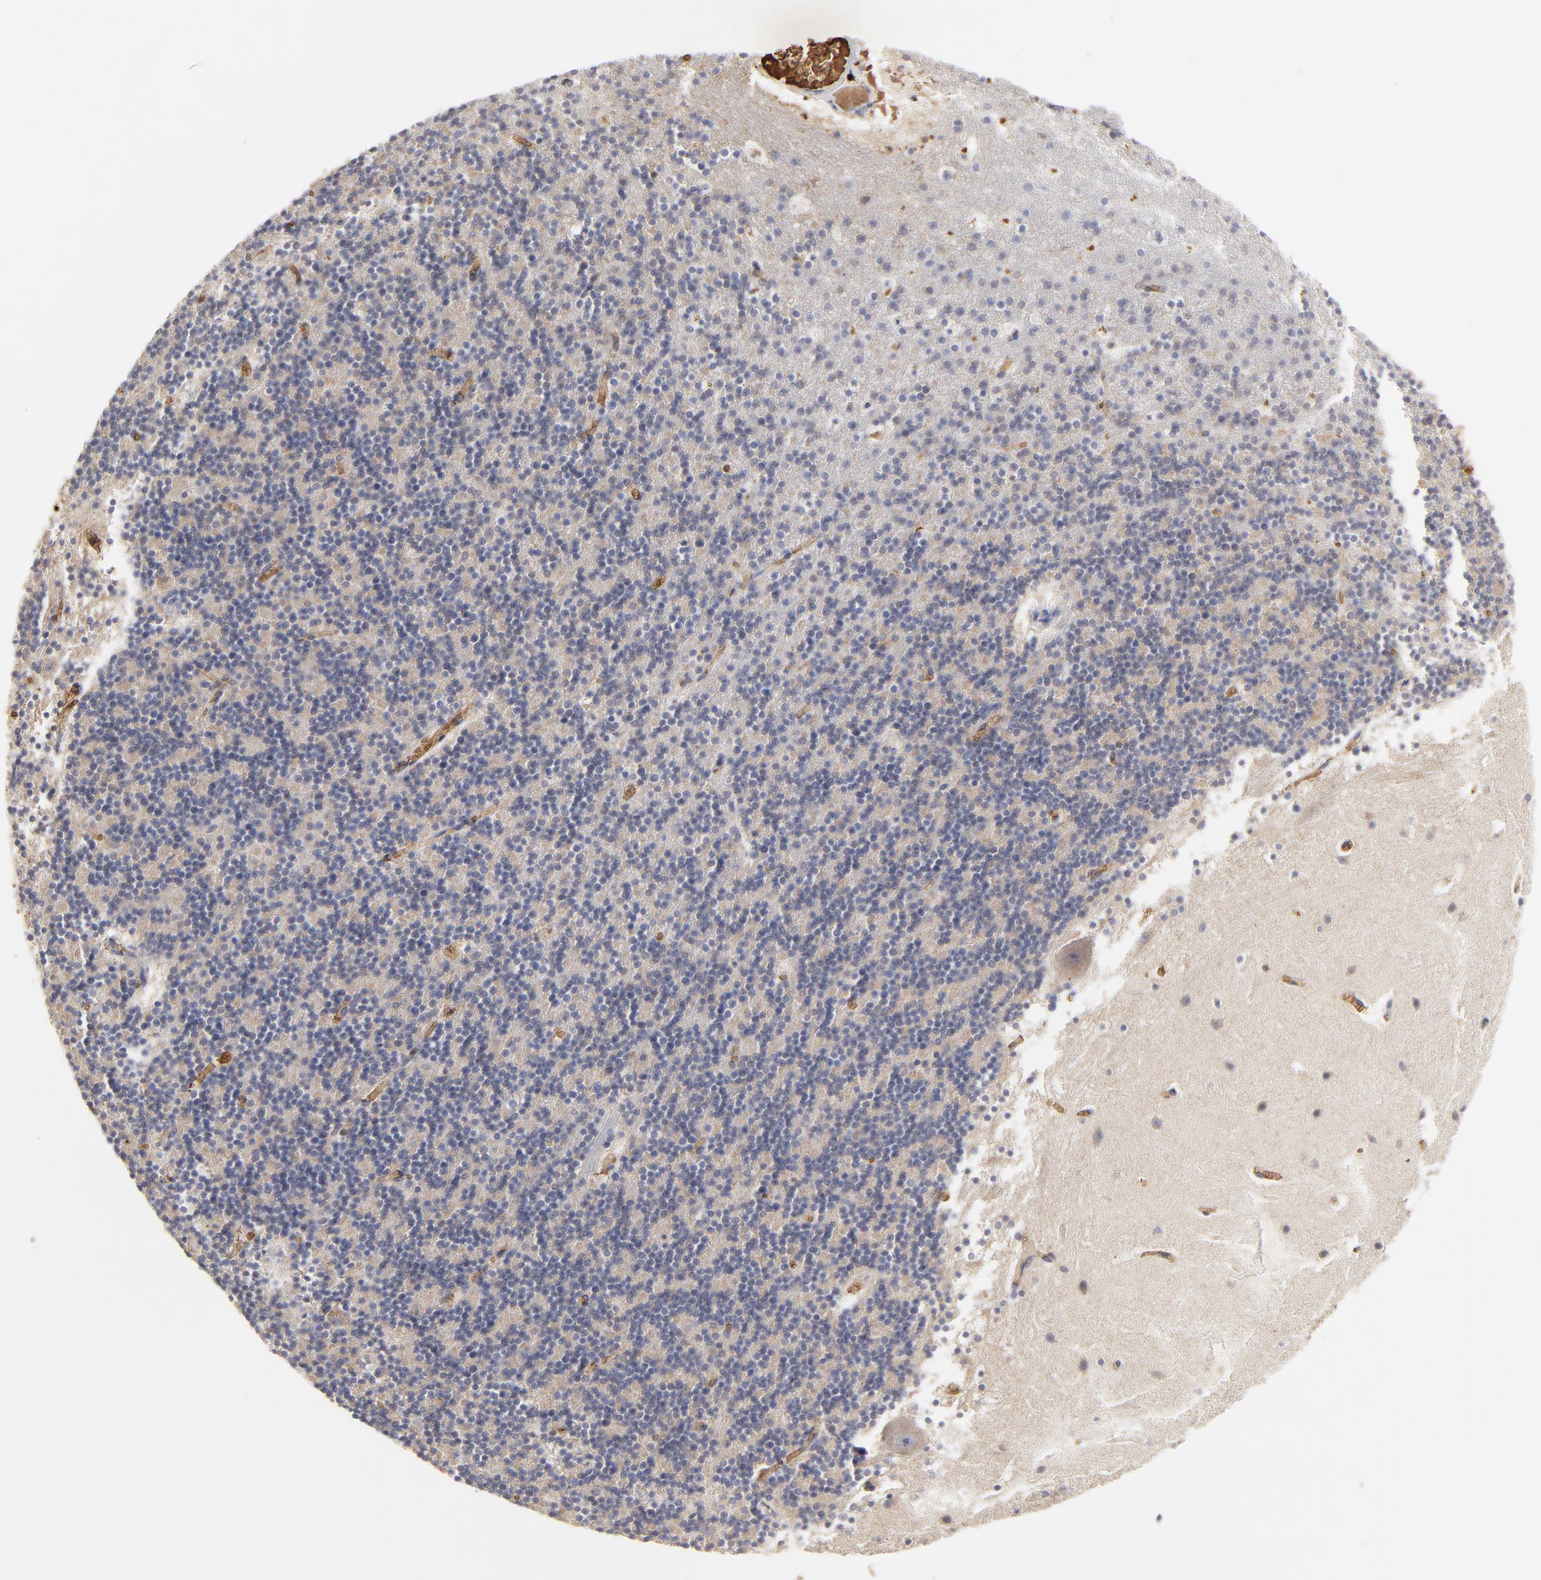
{"staining": {"intensity": "negative", "quantity": "none", "location": "none"}, "tissue": "cerebellum", "cell_type": "Cells in granular layer", "image_type": "normal", "snomed": [{"axis": "morphology", "description": "Normal tissue, NOS"}, {"axis": "topography", "description": "Cerebellum"}], "caption": "Image shows no protein positivity in cells in granular layer of benign cerebellum.", "gene": "PAG1", "patient": {"sex": "male", "age": 45}}